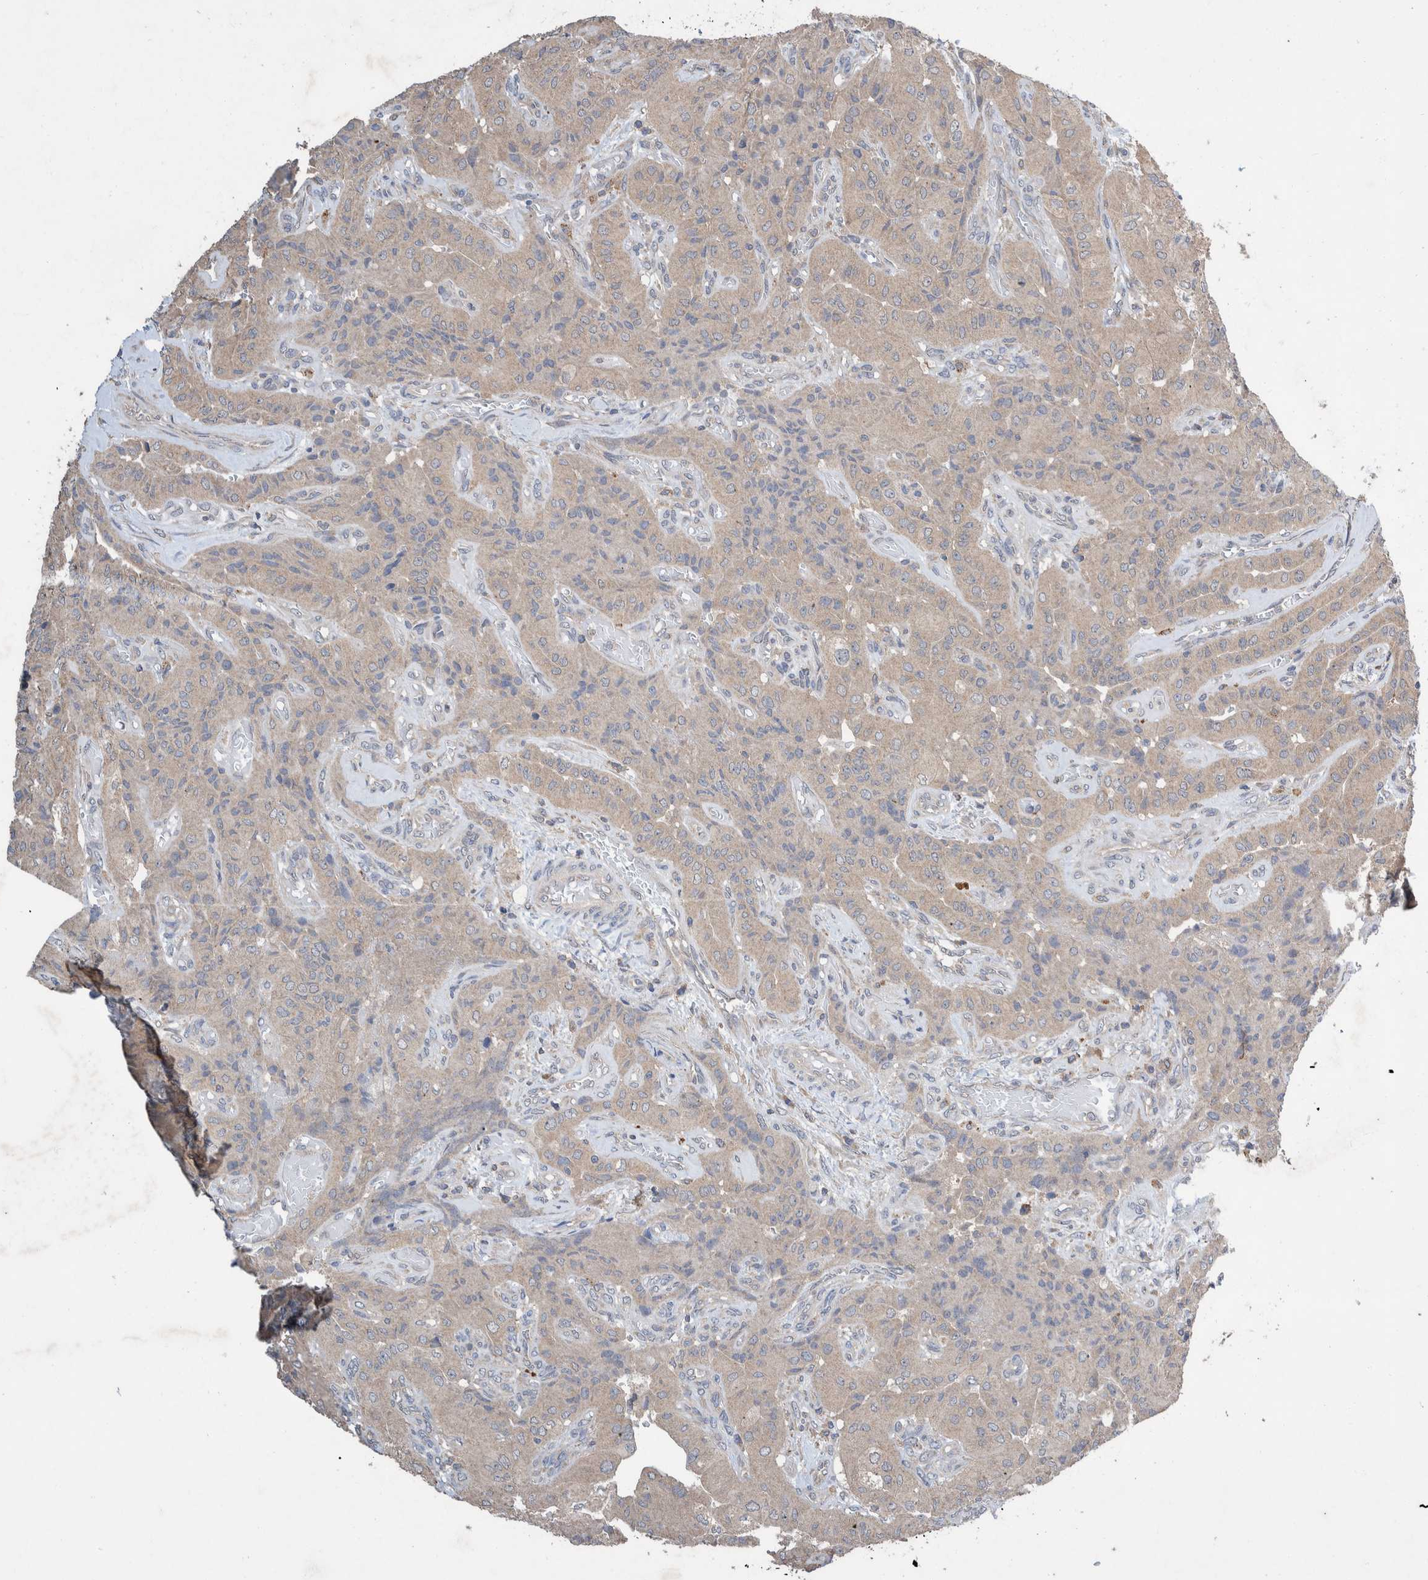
{"staining": {"intensity": "weak", "quantity": "<25%", "location": "cytoplasmic/membranous"}, "tissue": "thyroid cancer", "cell_type": "Tumor cells", "image_type": "cancer", "snomed": [{"axis": "morphology", "description": "Papillary adenocarcinoma, NOS"}, {"axis": "topography", "description": "Thyroid gland"}], "caption": "Human papillary adenocarcinoma (thyroid) stained for a protein using IHC demonstrates no positivity in tumor cells.", "gene": "PLPBP", "patient": {"sex": "female", "age": 59}}